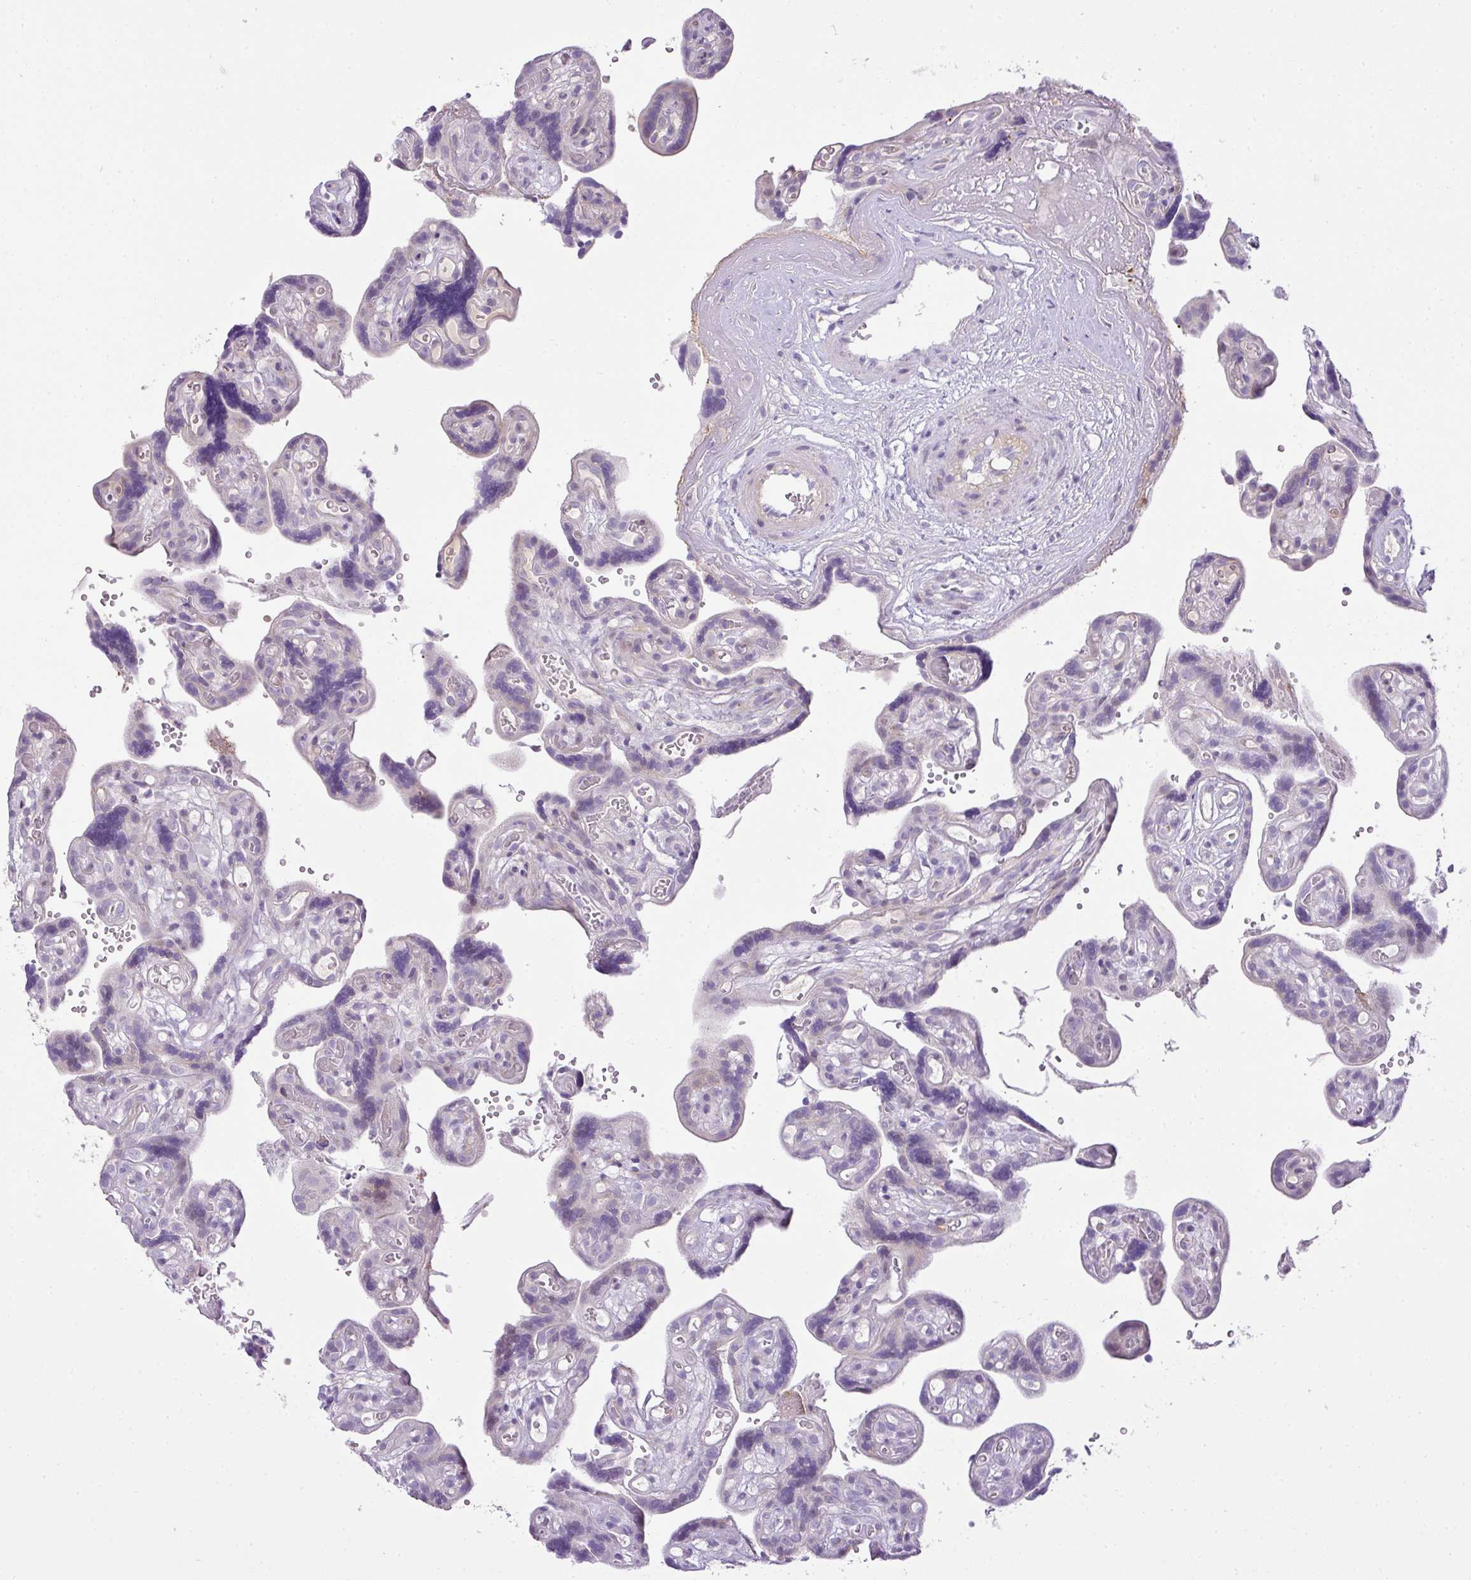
{"staining": {"intensity": "weak", "quantity": ">75%", "location": "cytoplasmic/membranous"}, "tissue": "placenta", "cell_type": "Decidual cells", "image_type": "normal", "snomed": [{"axis": "morphology", "description": "Normal tissue, NOS"}, {"axis": "topography", "description": "Placenta"}], "caption": "This is a micrograph of IHC staining of normal placenta, which shows weak staining in the cytoplasmic/membranous of decidual cells.", "gene": "HOXC13", "patient": {"sex": "female", "age": 30}}